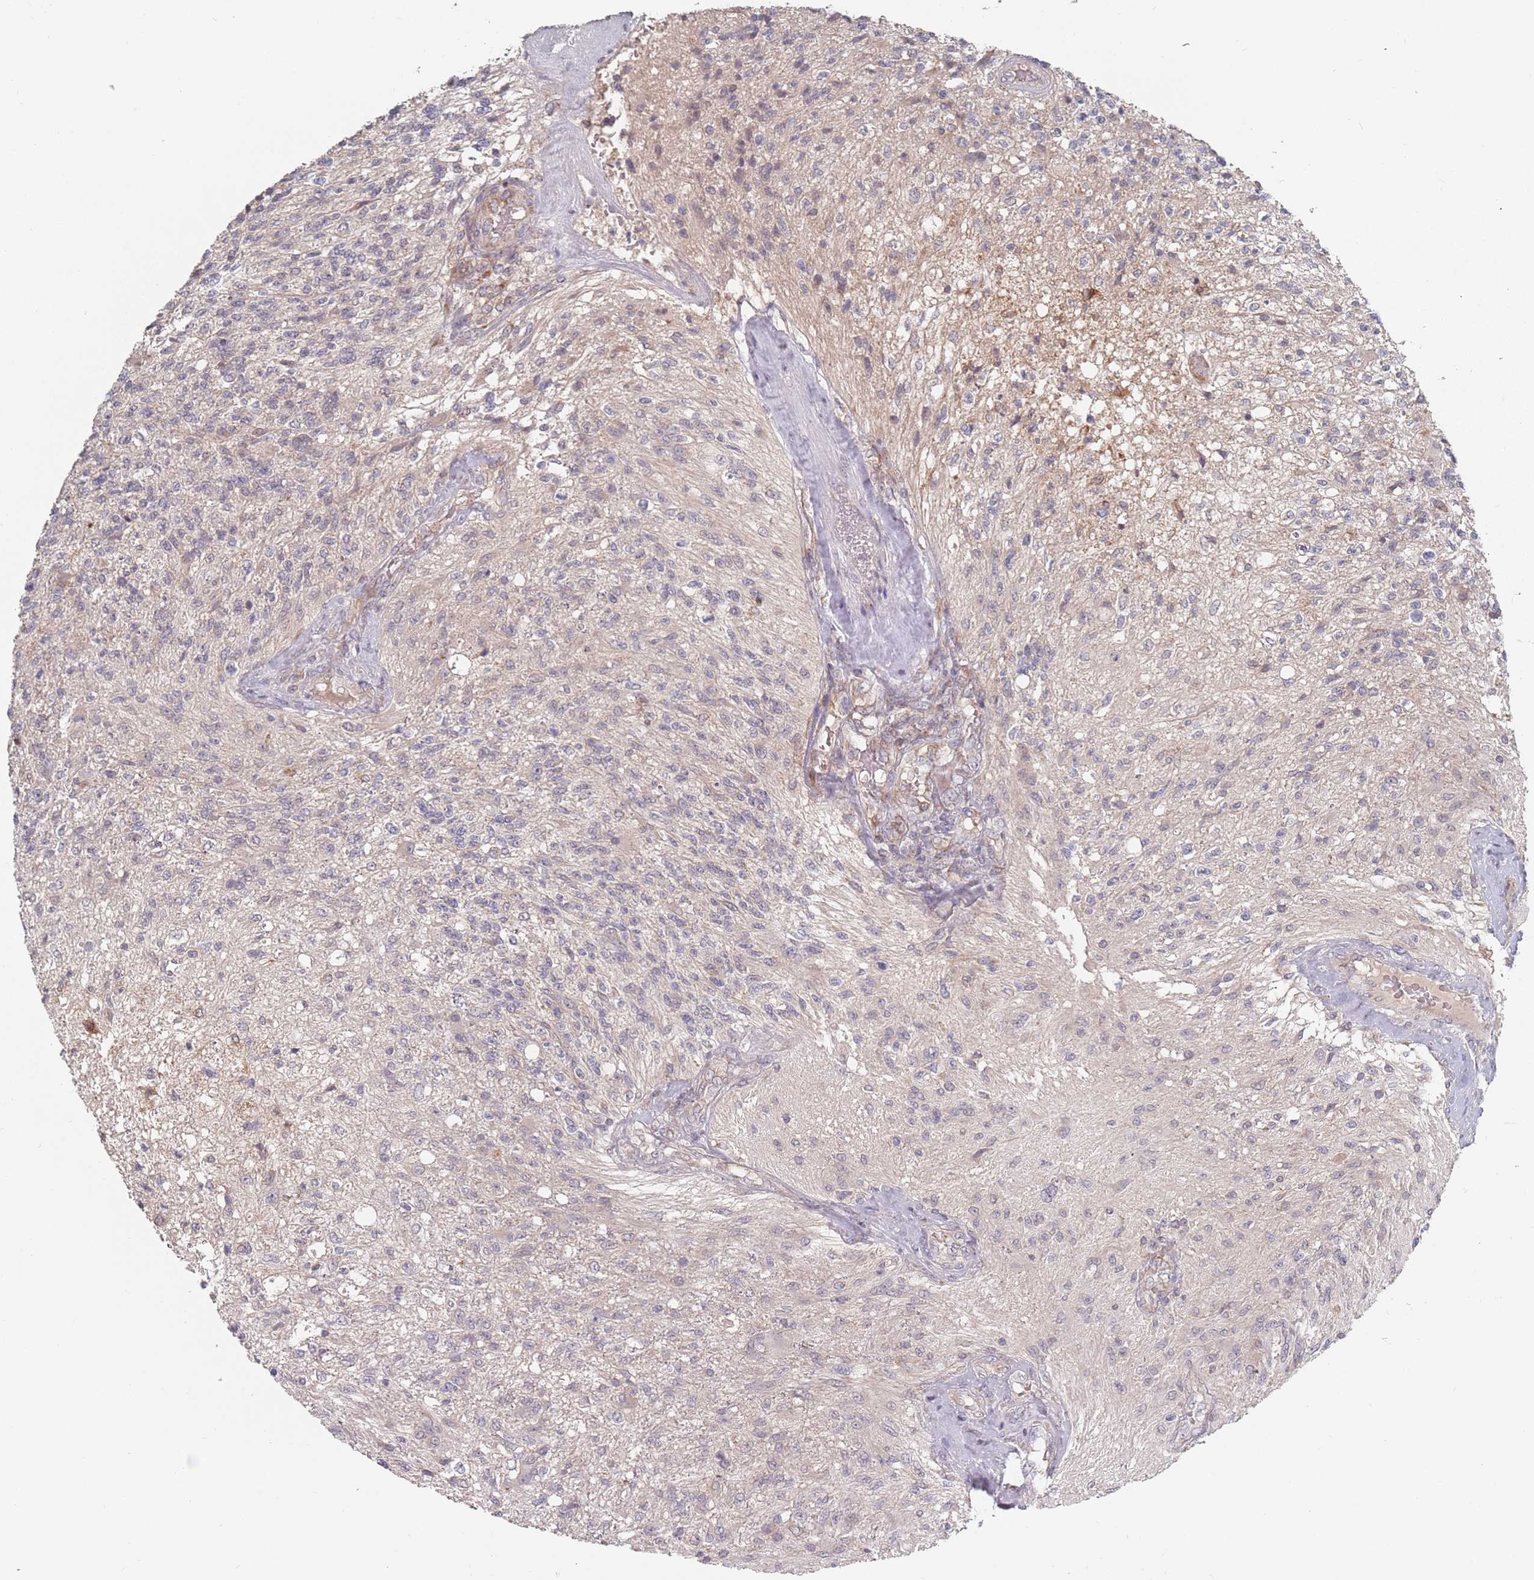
{"staining": {"intensity": "negative", "quantity": "none", "location": "none"}, "tissue": "glioma", "cell_type": "Tumor cells", "image_type": "cancer", "snomed": [{"axis": "morphology", "description": "Glioma, malignant, High grade"}, {"axis": "topography", "description": "Brain"}], "caption": "Glioma was stained to show a protein in brown. There is no significant expression in tumor cells.", "gene": "ADAL", "patient": {"sex": "male", "age": 56}}